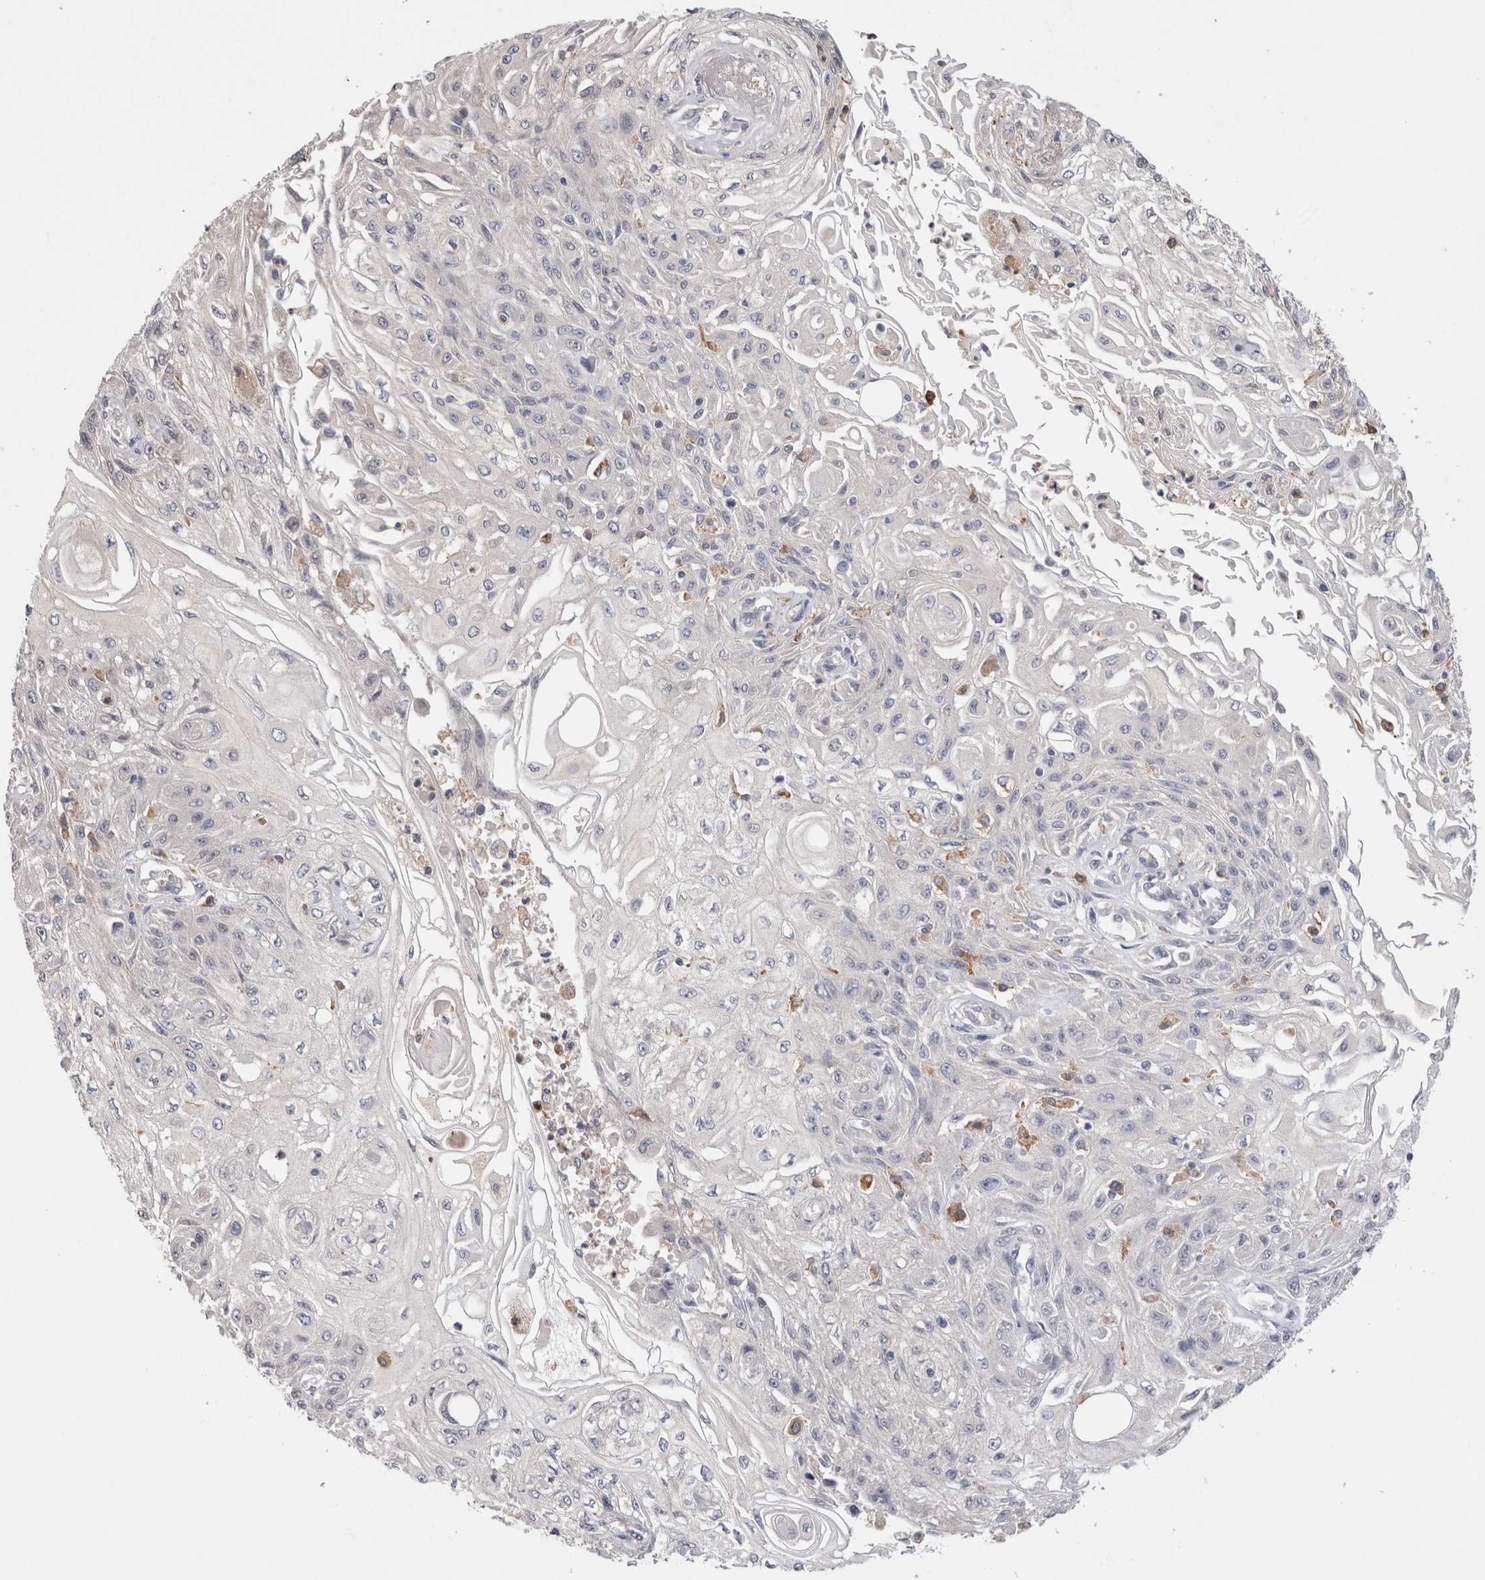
{"staining": {"intensity": "negative", "quantity": "none", "location": "none"}, "tissue": "skin cancer", "cell_type": "Tumor cells", "image_type": "cancer", "snomed": [{"axis": "morphology", "description": "Squamous cell carcinoma, NOS"}, {"axis": "morphology", "description": "Squamous cell carcinoma, metastatic, NOS"}, {"axis": "topography", "description": "Skin"}, {"axis": "topography", "description": "Lymph node"}], "caption": "IHC micrograph of squamous cell carcinoma (skin) stained for a protein (brown), which demonstrates no positivity in tumor cells.", "gene": "VSIG4", "patient": {"sex": "male", "age": 75}}